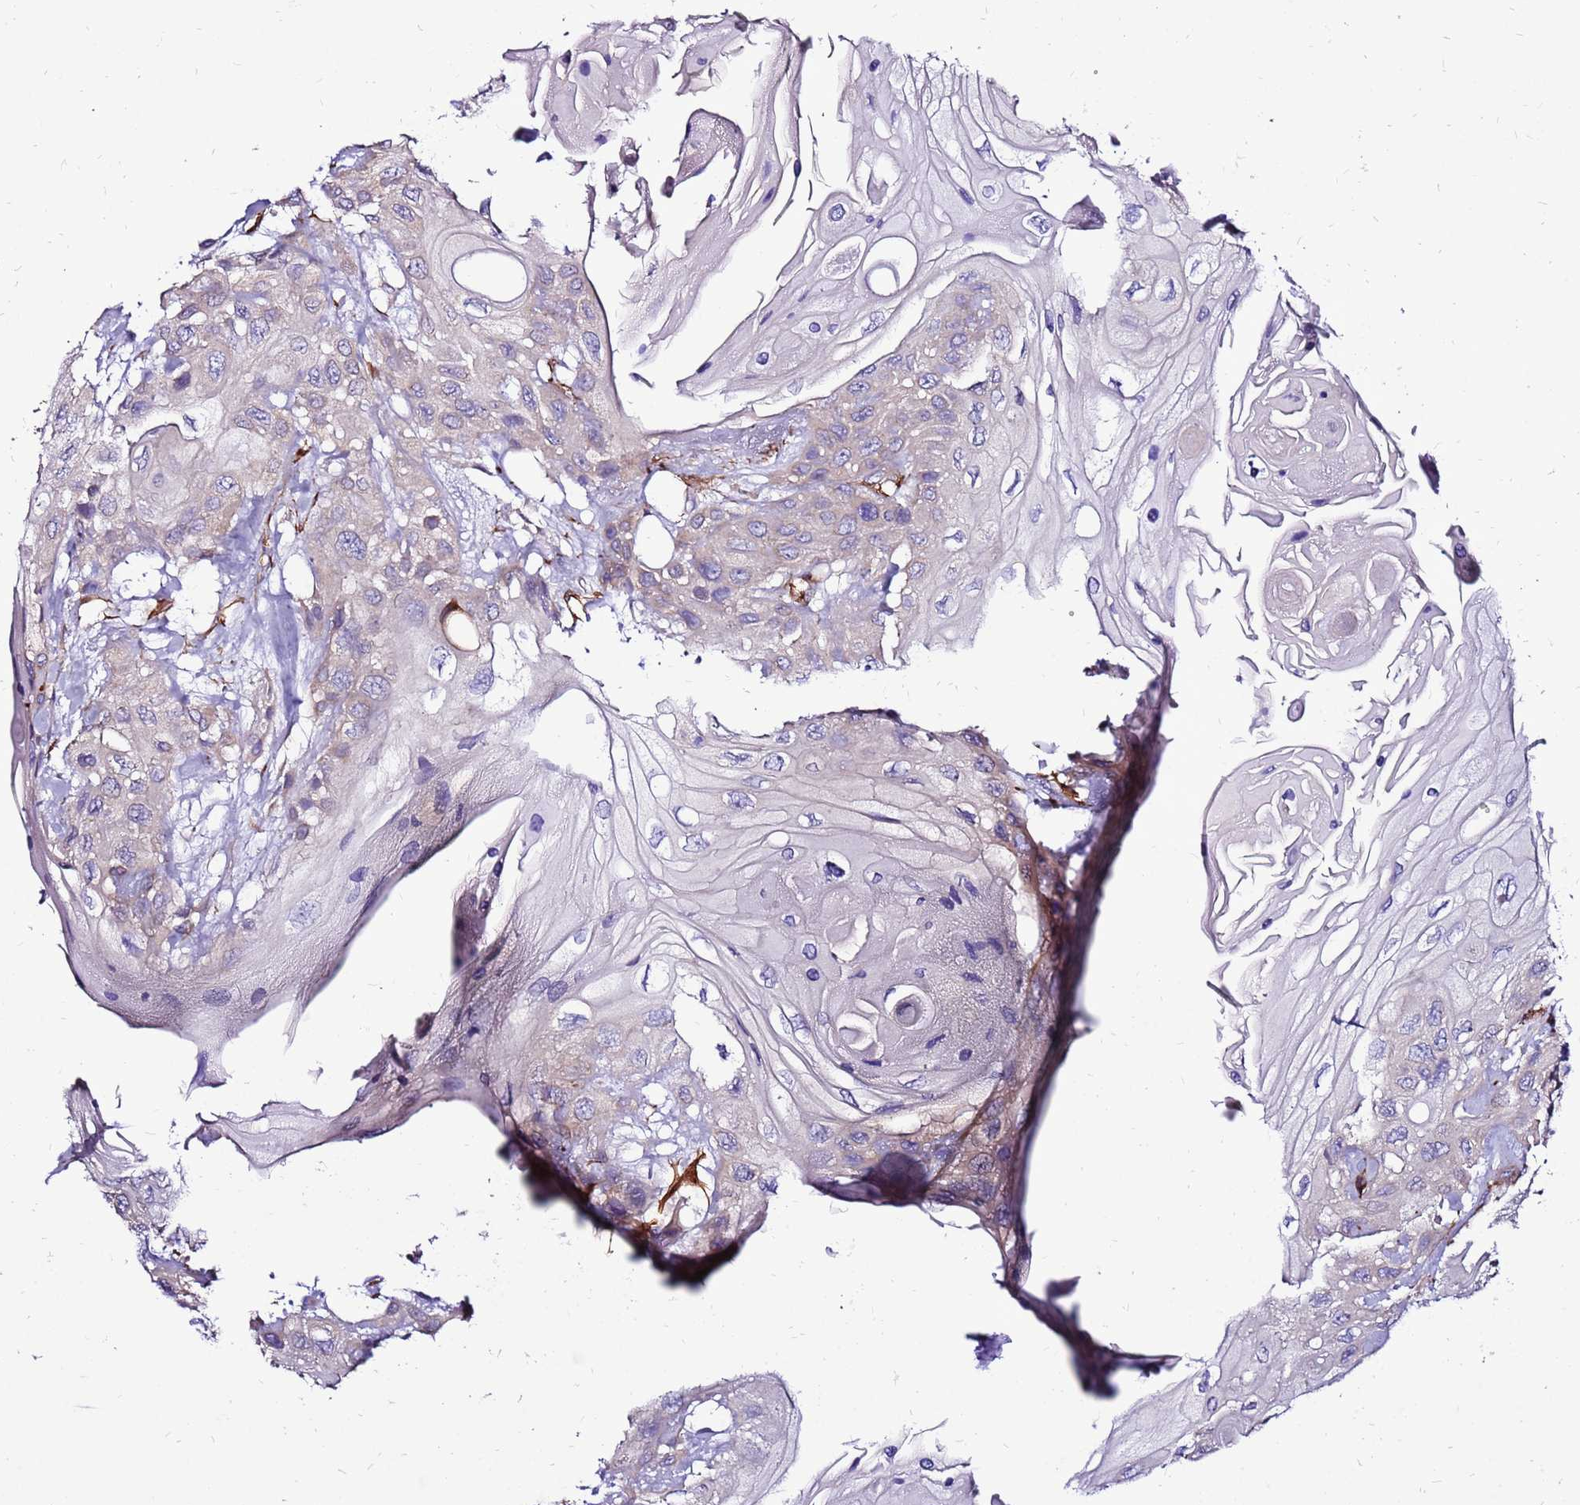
{"staining": {"intensity": "negative", "quantity": "none", "location": "none"}, "tissue": "head and neck cancer", "cell_type": "Tumor cells", "image_type": "cancer", "snomed": [{"axis": "morphology", "description": "Squamous cell carcinoma, NOS"}, {"axis": "topography", "description": "Head-Neck"}], "caption": "Immunohistochemical staining of human head and neck cancer exhibits no significant staining in tumor cells.", "gene": "EI24", "patient": {"sex": "female", "age": 43}}